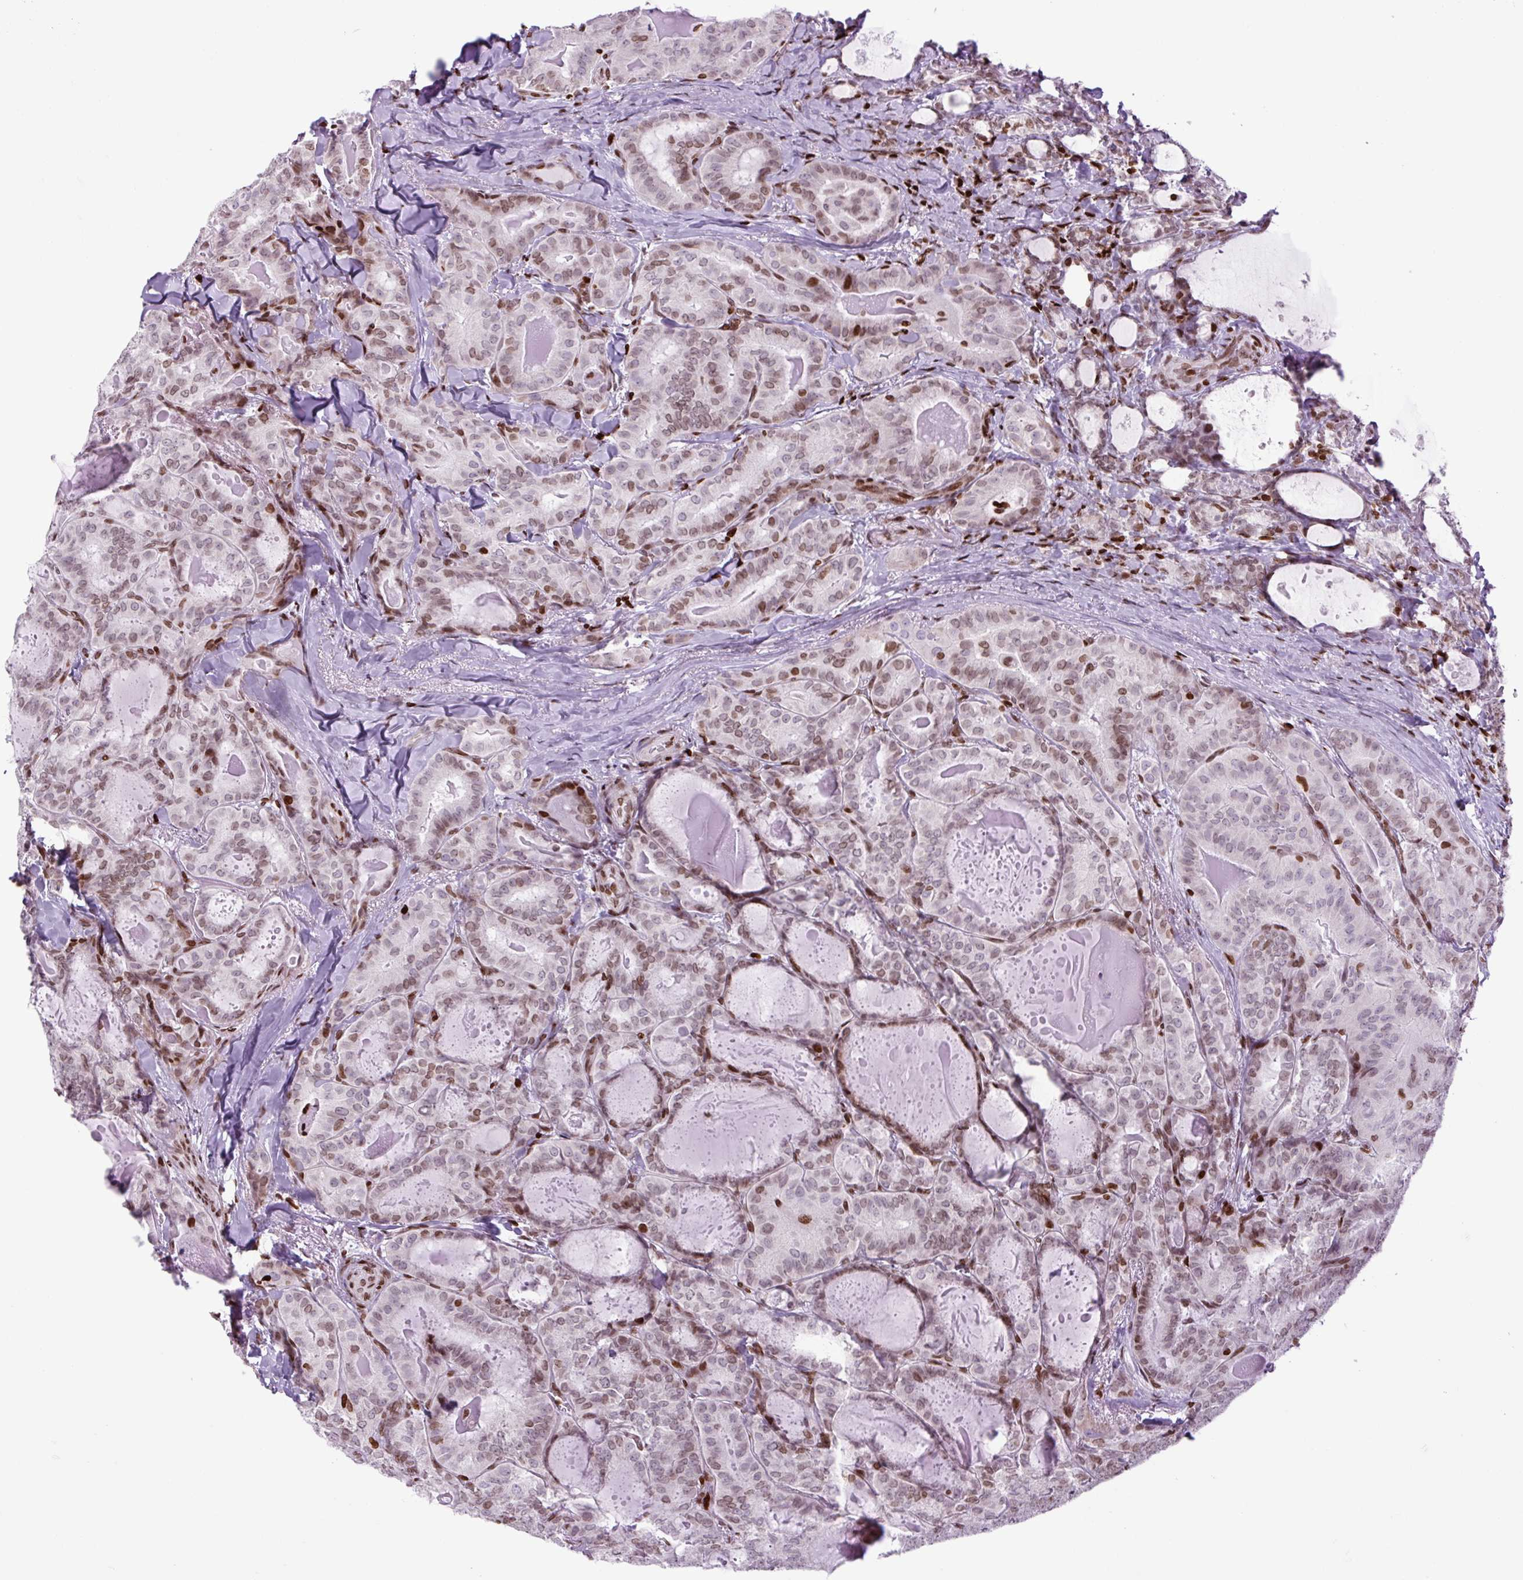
{"staining": {"intensity": "moderate", "quantity": "25%-75%", "location": "nuclear"}, "tissue": "thyroid cancer", "cell_type": "Tumor cells", "image_type": "cancer", "snomed": [{"axis": "morphology", "description": "Papillary adenocarcinoma, NOS"}, {"axis": "topography", "description": "Thyroid gland"}], "caption": "About 25%-75% of tumor cells in papillary adenocarcinoma (thyroid) show moderate nuclear protein staining as visualized by brown immunohistochemical staining.", "gene": "H1-3", "patient": {"sex": "female", "age": 68}}